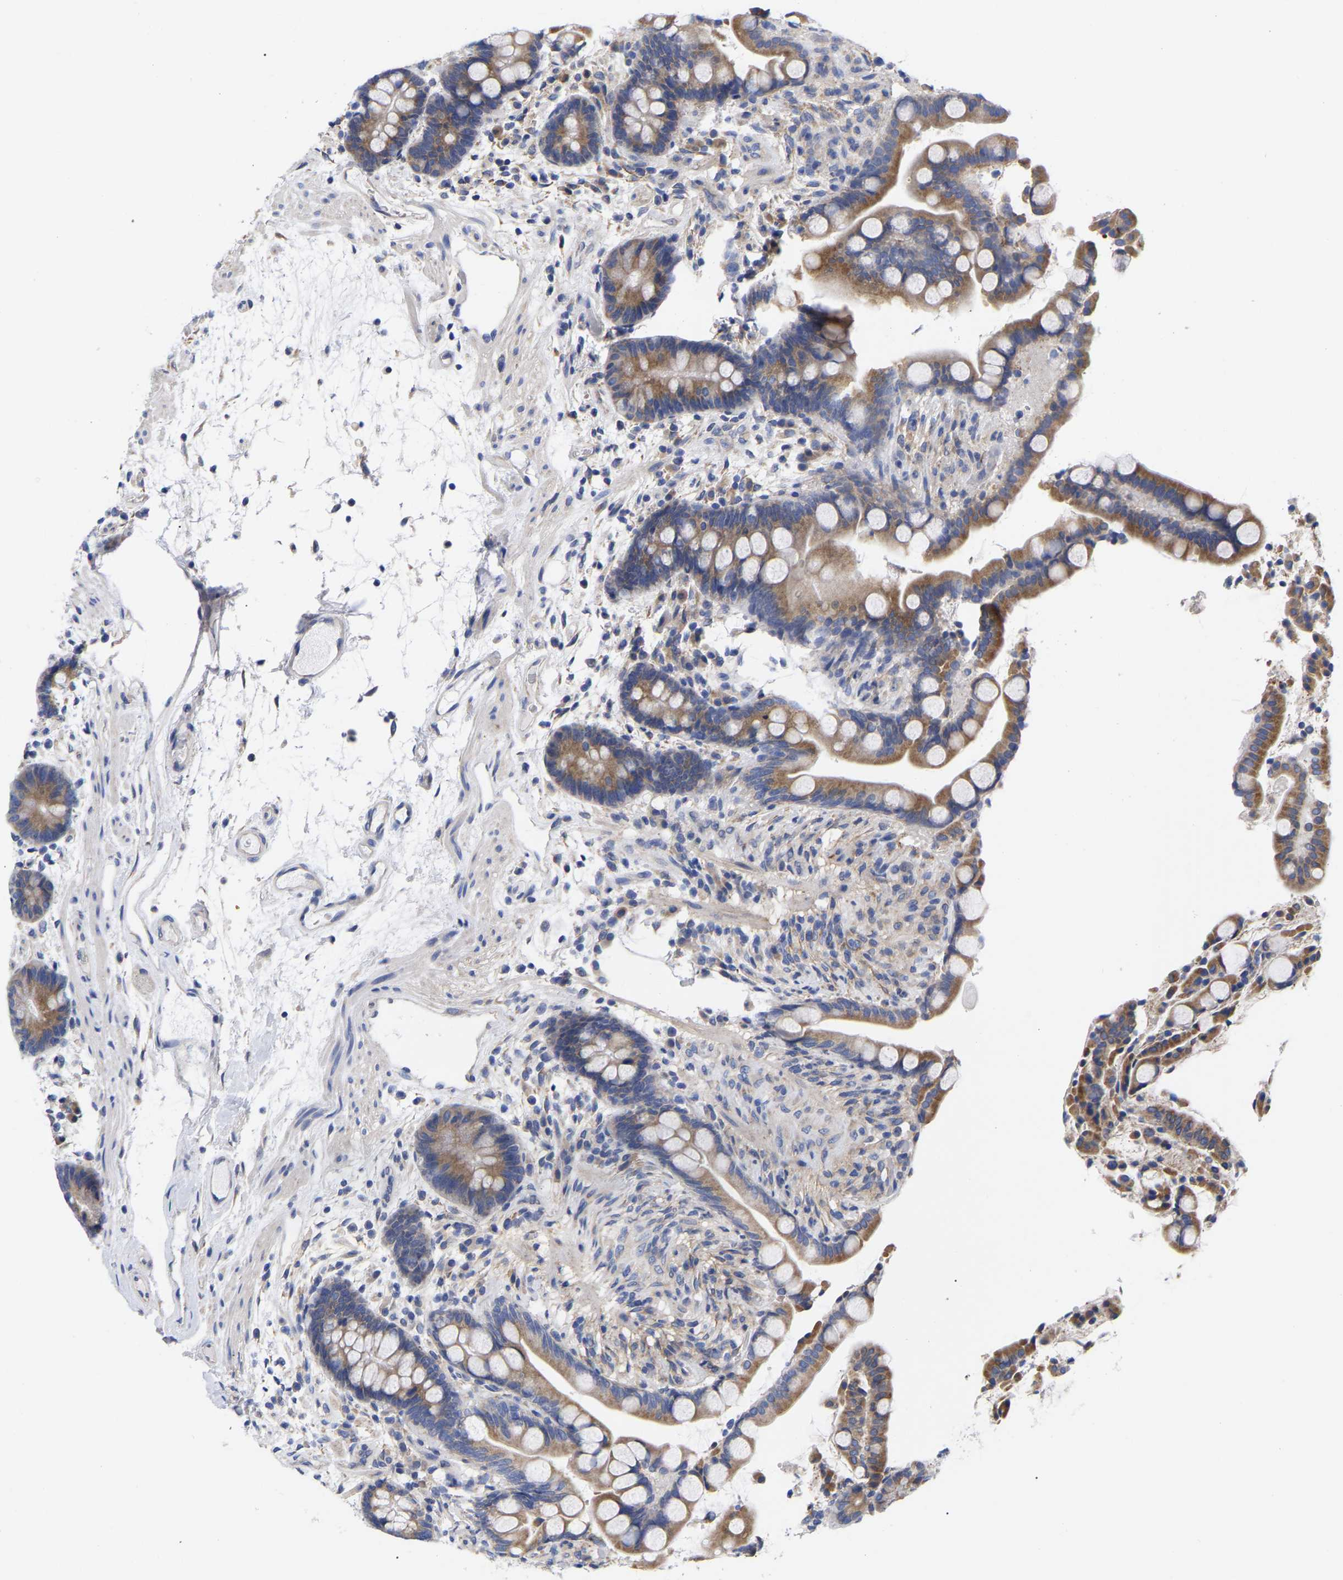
{"staining": {"intensity": "negative", "quantity": "none", "location": "none"}, "tissue": "colon", "cell_type": "Endothelial cells", "image_type": "normal", "snomed": [{"axis": "morphology", "description": "Normal tissue, NOS"}, {"axis": "topography", "description": "Colon"}], "caption": "Image shows no protein staining in endothelial cells of unremarkable colon.", "gene": "CFAP298", "patient": {"sex": "male", "age": 73}}